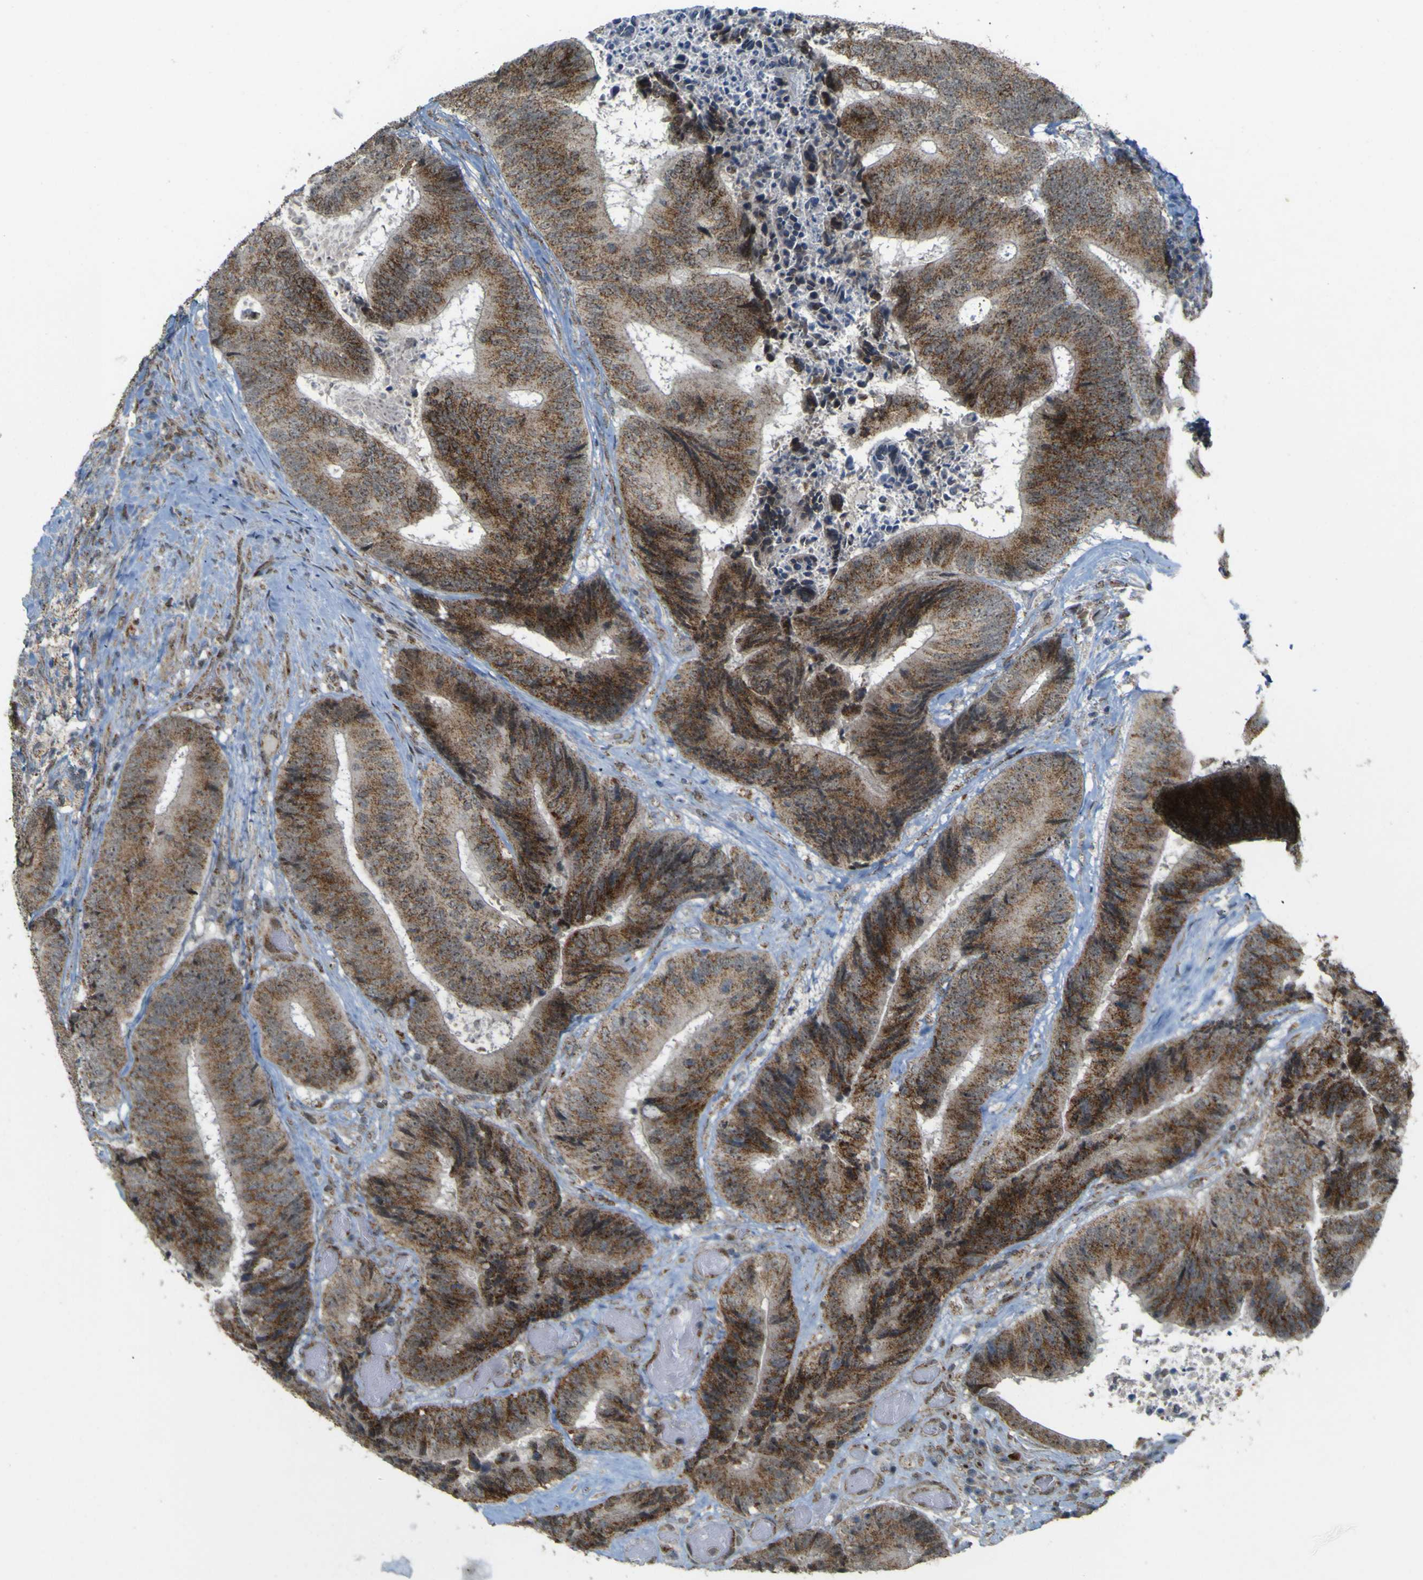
{"staining": {"intensity": "strong", "quantity": ">75%", "location": "cytoplasmic/membranous"}, "tissue": "colorectal cancer", "cell_type": "Tumor cells", "image_type": "cancer", "snomed": [{"axis": "morphology", "description": "Adenocarcinoma, NOS"}, {"axis": "topography", "description": "Rectum"}], "caption": "Protein expression analysis of colorectal cancer displays strong cytoplasmic/membranous expression in about >75% of tumor cells.", "gene": "ACBD5", "patient": {"sex": "male", "age": 72}}